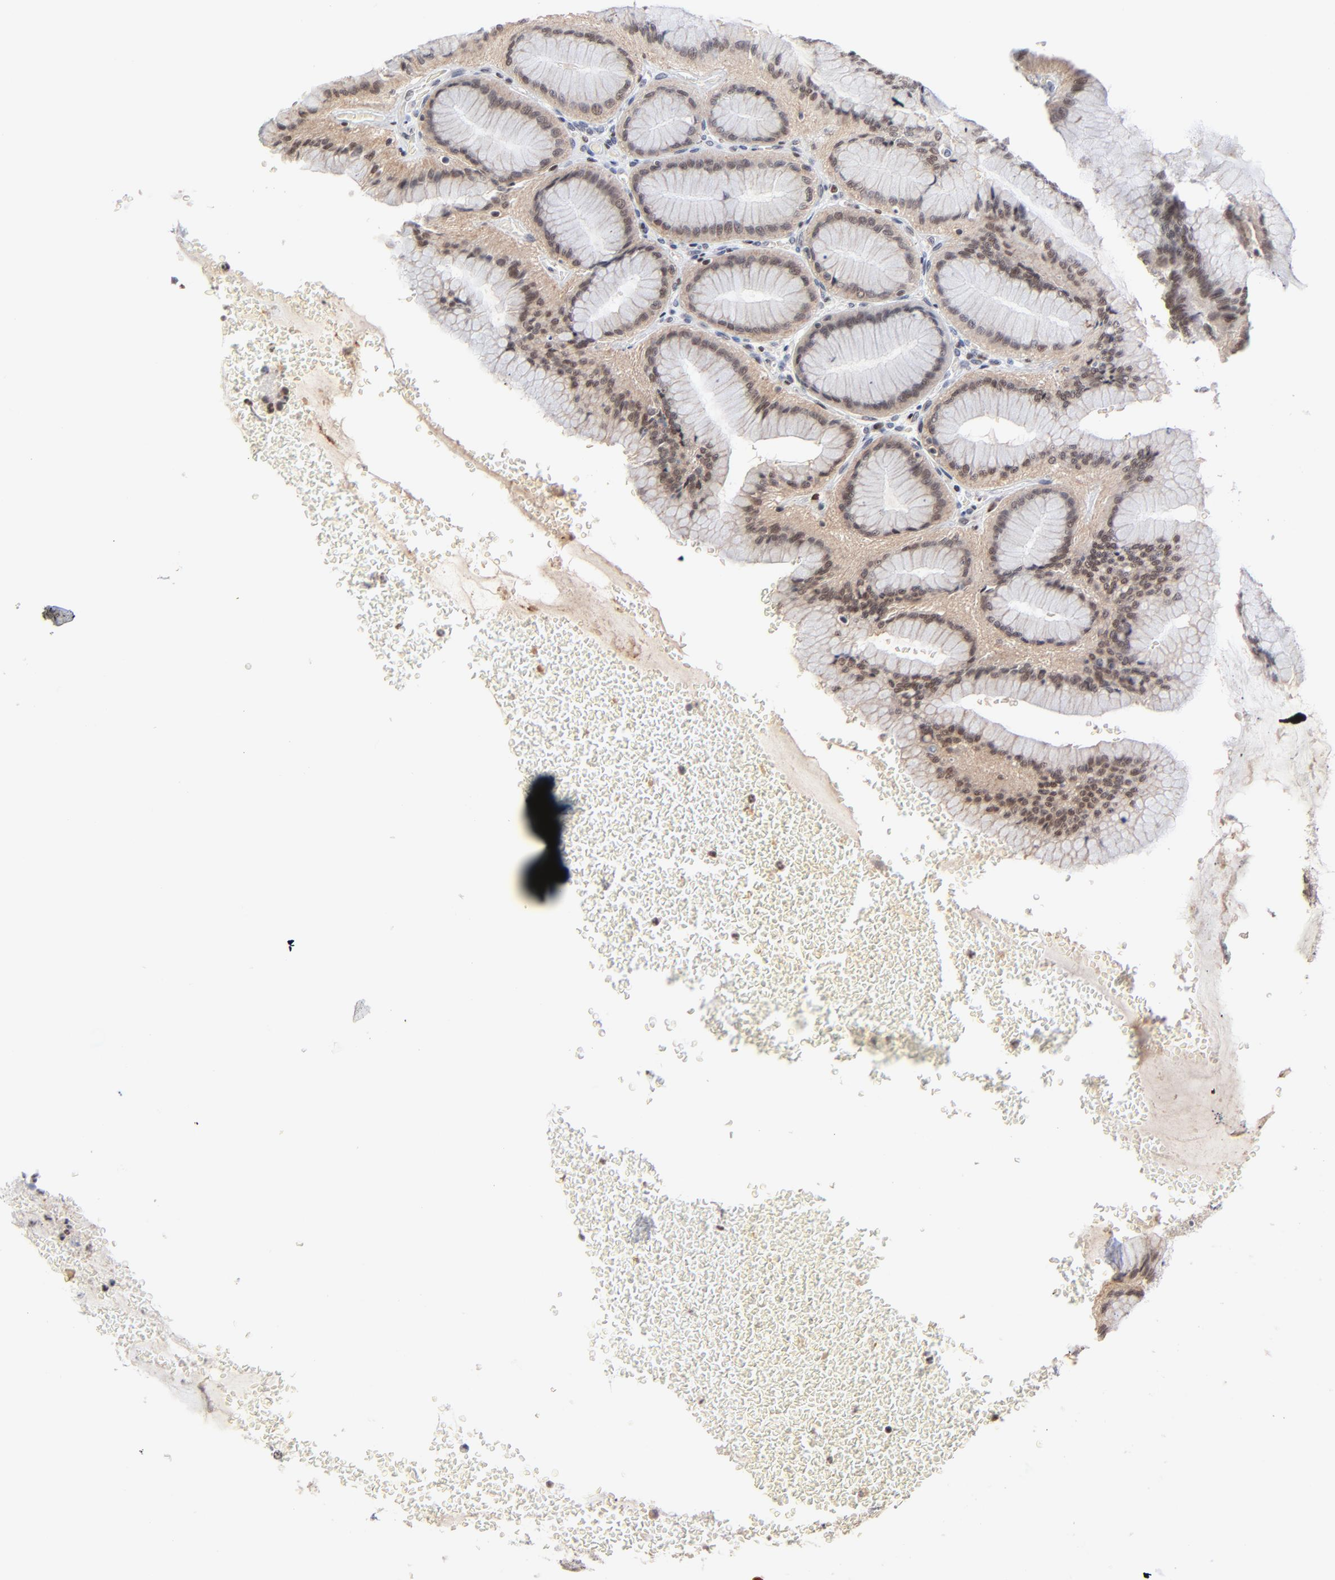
{"staining": {"intensity": "weak", "quantity": "25%-75%", "location": "nuclear"}, "tissue": "stomach", "cell_type": "Glandular cells", "image_type": "normal", "snomed": [{"axis": "morphology", "description": "Normal tissue, NOS"}, {"axis": "morphology", "description": "Adenocarcinoma, NOS"}, {"axis": "topography", "description": "Stomach"}, {"axis": "topography", "description": "Stomach, lower"}], "caption": "Stomach stained with IHC displays weak nuclear expression in approximately 25%-75% of glandular cells.", "gene": "MAX", "patient": {"sex": "female", "age": 65}}